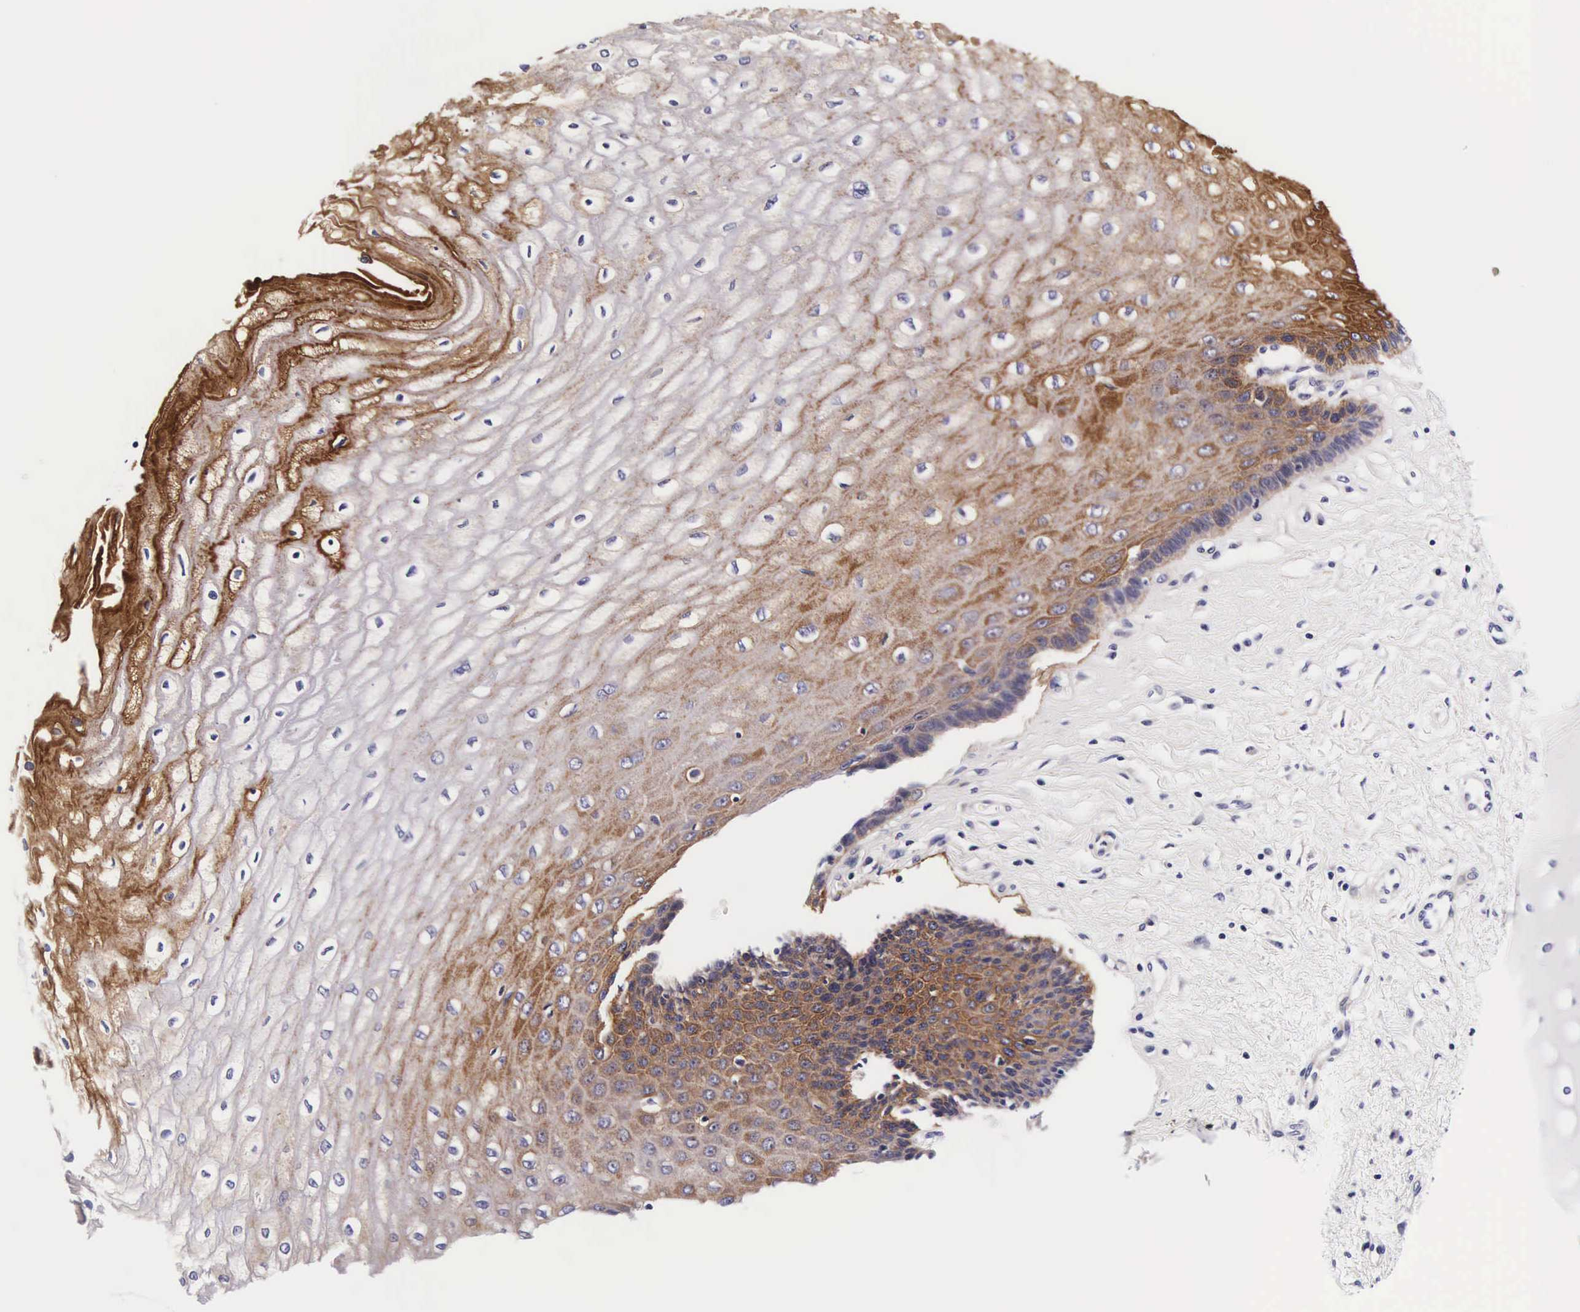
{"staining": {"intensity": "weak", "quantity": "<25%", "location": "cytoplasmic/membranous"}, "tissue": "esophagus", "cell_type": "Squamous epithelial cells", "image_type": "normal", "snomed": [{"axis": "morphology", "description": "Normal tissue, NOS"}, {"axis": "topography", "description": "Esophagus"}], "caption": "The image exhibits no staining of squamous epithelial cells in normal esophagus.", "gene": "UPRT", "patient": {"sex": "male", "age": 65}}